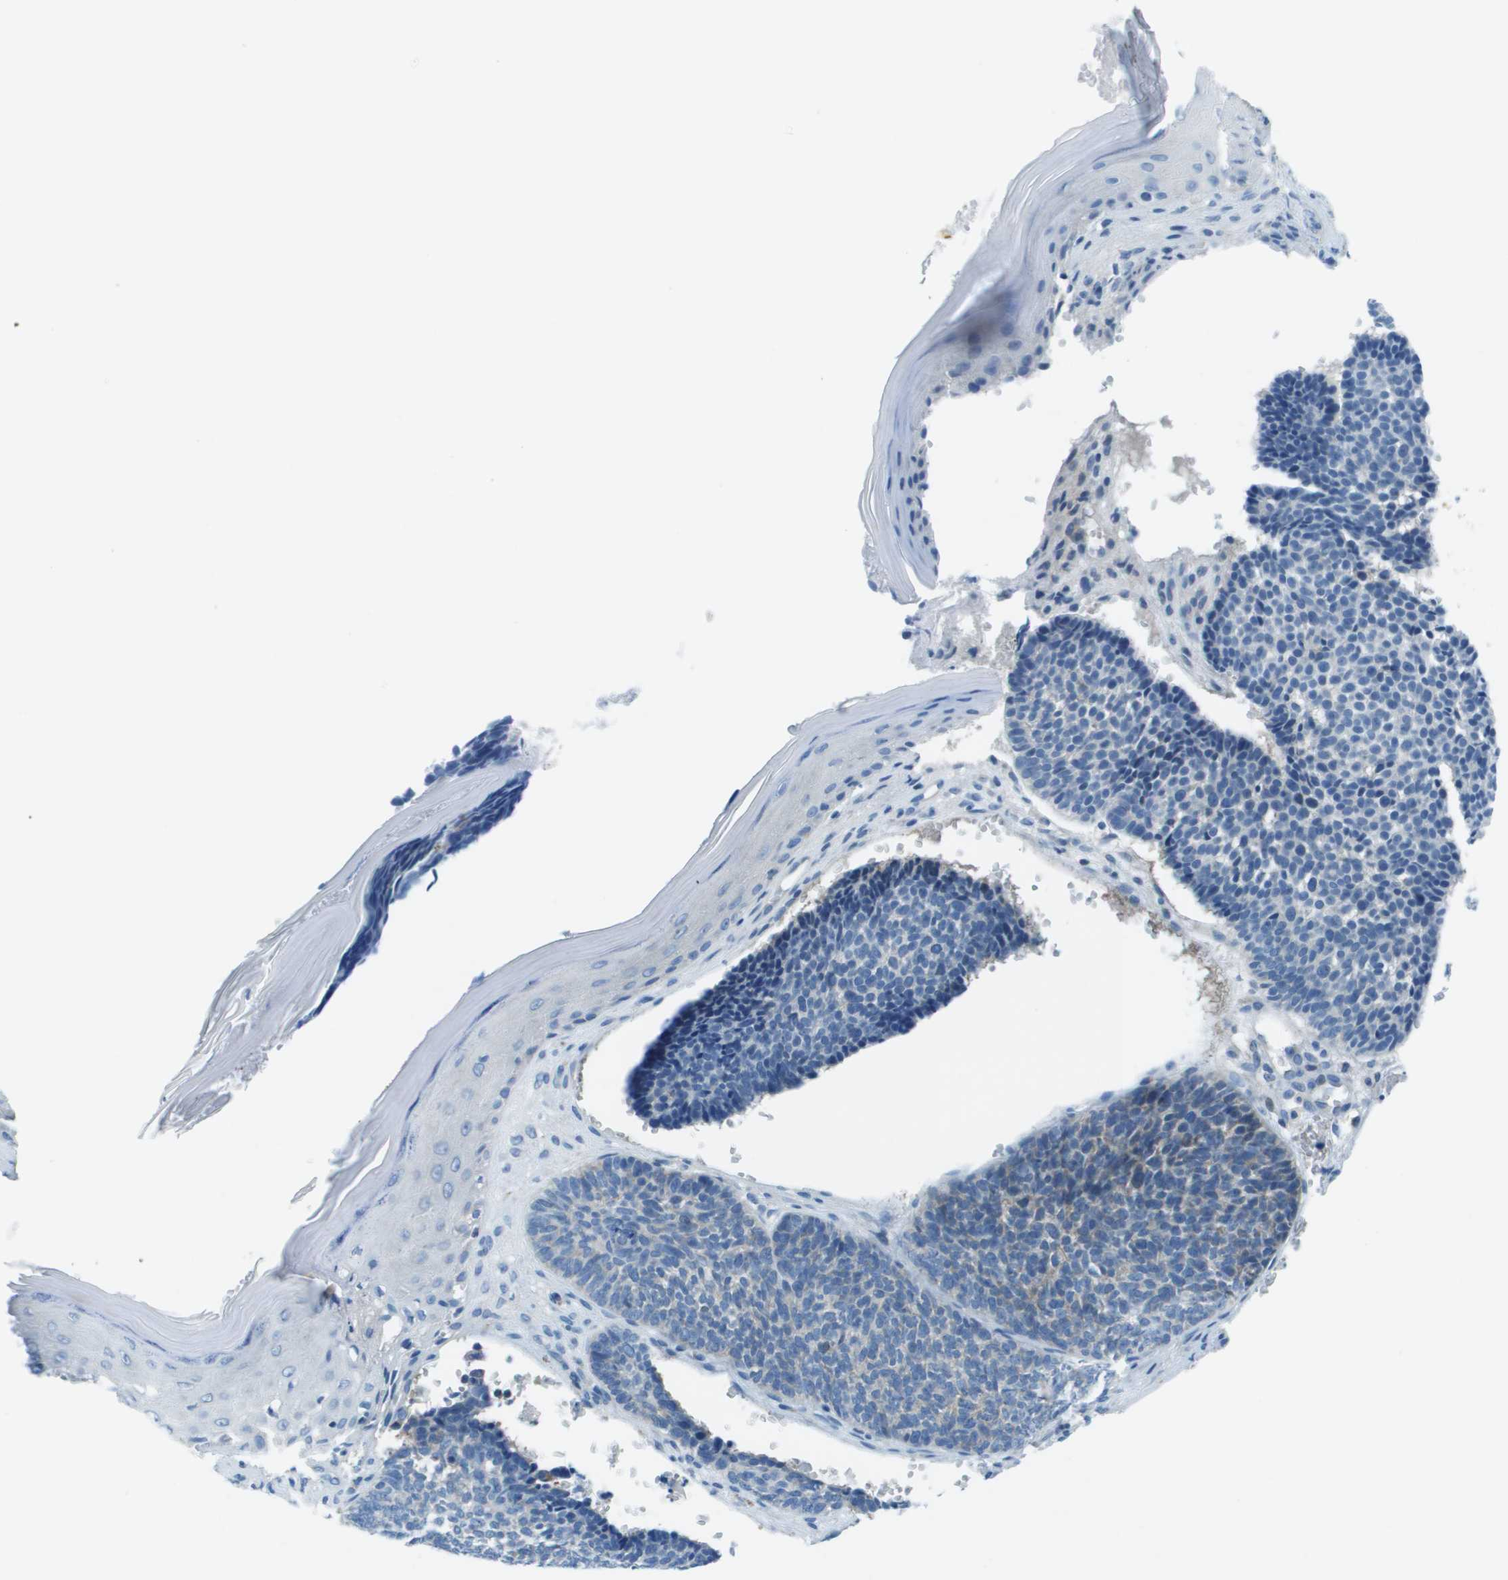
{"staining": {"intensity": "negative", "quantity": "none", "location": "none"}, "tissue": "skin cancer", "cell_type": "Tumor cells", "image_type": "cancer", "snomed": [{"axis": "morphology", "description": "Basal cell carcinoma"}, {"axis": "topography", "description": "Skin"}], "caption": "IHC photomicrograph of skin cancer (basal cell carcinoma) stained for a protein (brown), which exhibits no staining in tumor cells.", "gene": "STIP1", "patient": {"sex": "male", "age": 84}}